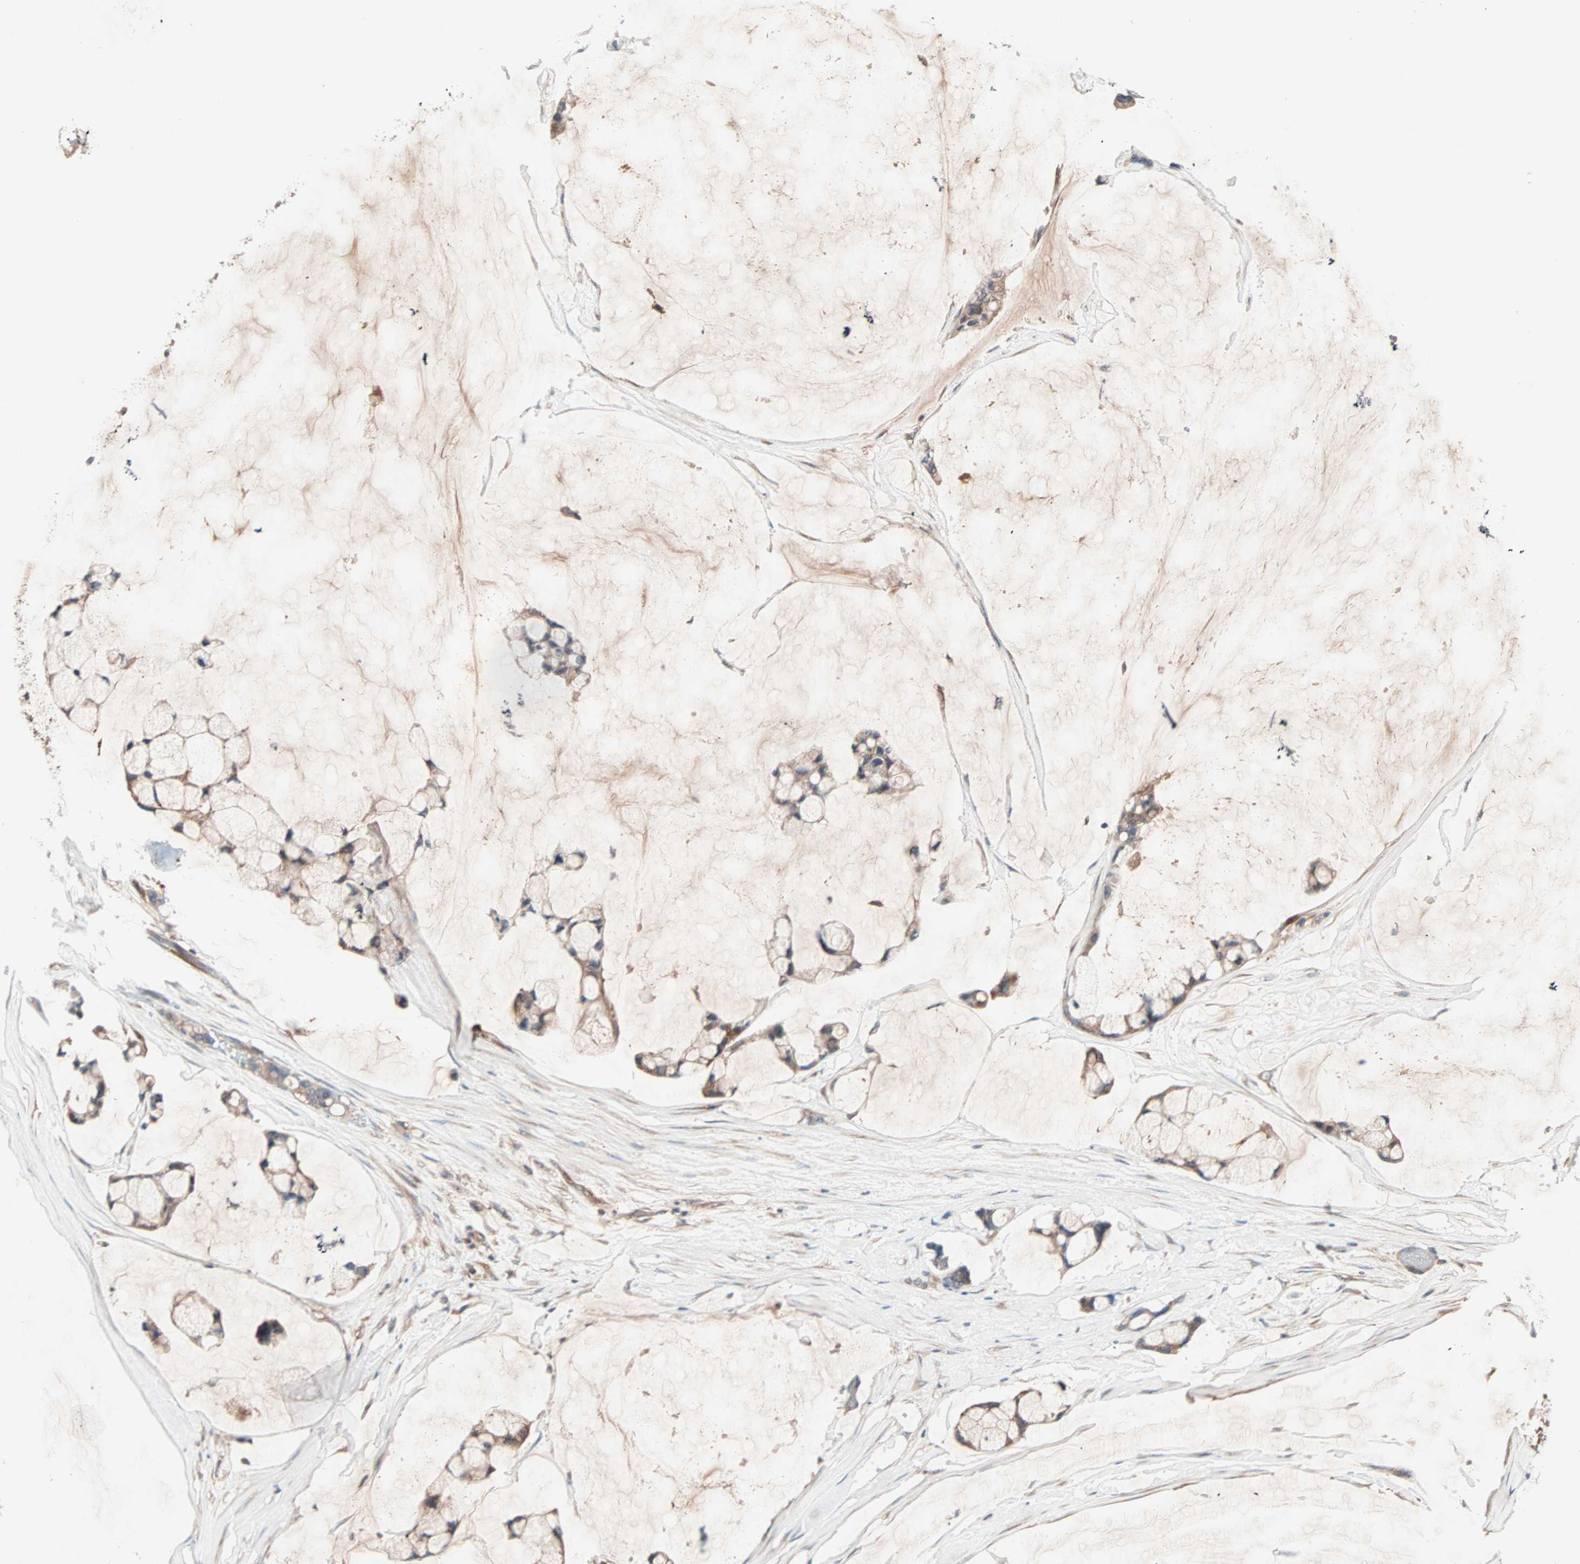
{"staining": {"intensity": "moderate", "quantity": ">75%", "location": "cytoplasmic/membranous"}, "tissue": "ovarian cancer", "cell_type": "Tumor cells", "image_type": "cancer", "snomed": [{"axis": "morphology", "description": "Cystadenocarcinoma, mucinous, NOS"}, {"axis": "topography", "description": "Ovary"}], "caption": "Immunohistochemical staining of ovarian mucinous cystadenocarcinoma exhibits medium levels of moderate cytoplasmic/membranous protein staining in about >75% of tumor cells.", "gene": "CAD", "patient": {"sex": "female", "age": 39}}